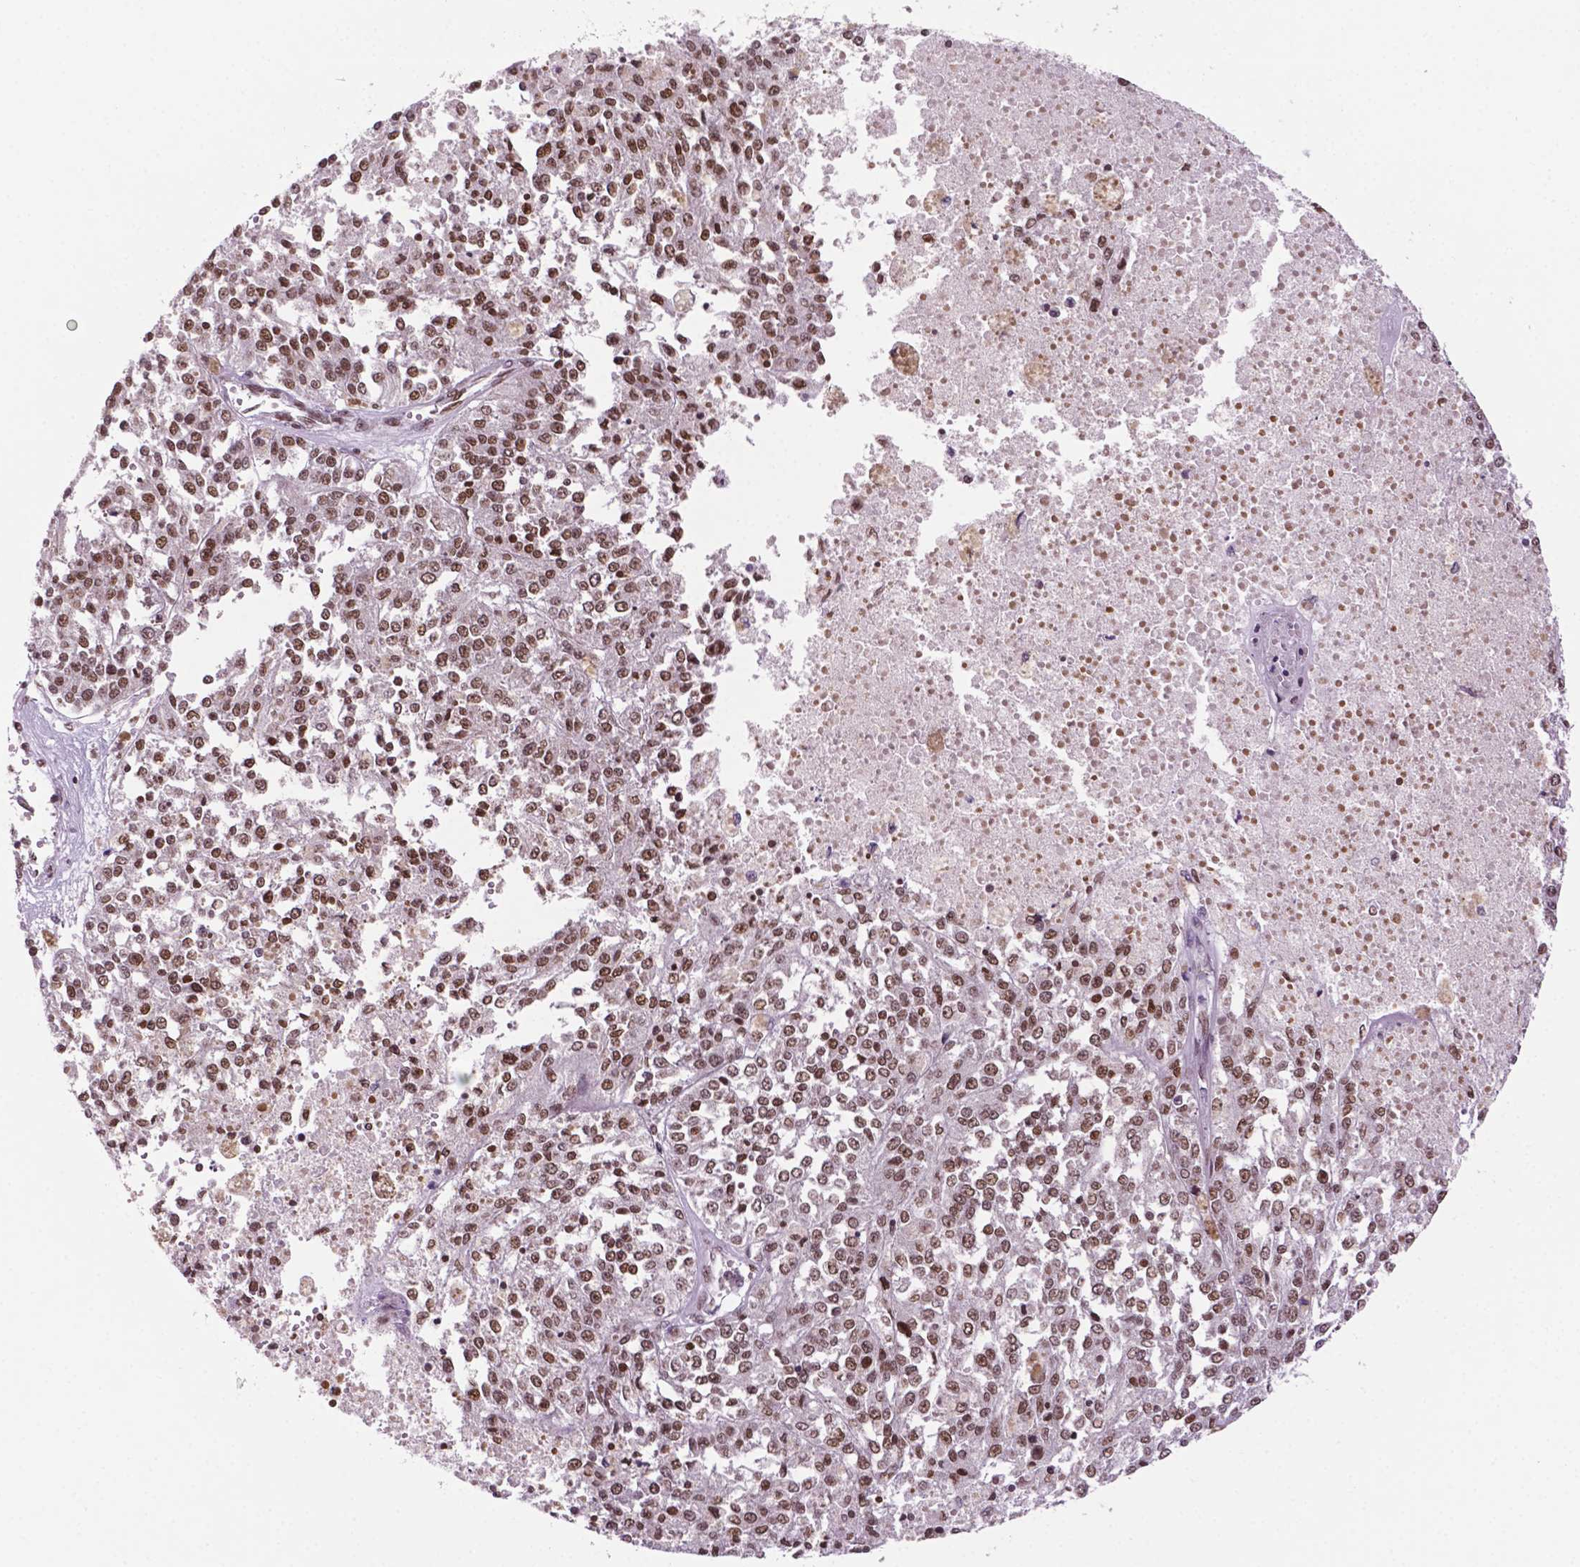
{"staining": {"intensity": "weak", "quantity": ">75%", "location": "nuclear"}, "tissue": "melanoma", "cell_type": "Tumor cells", "image_type": "cancer", "snomed": [{"axis": "morphology", "description": "Malignant melanoma, Metastatic site"}, {"axis": "topography", "description": "Lymph node"}], "caption": "Protein expression analysis of malignant melanoma (metastatic site) demonstrates weak nuclear positivity in about >75% of tumor cells.", "gene": "MLH1", "patient": {"sex": "female", "age": 64}}